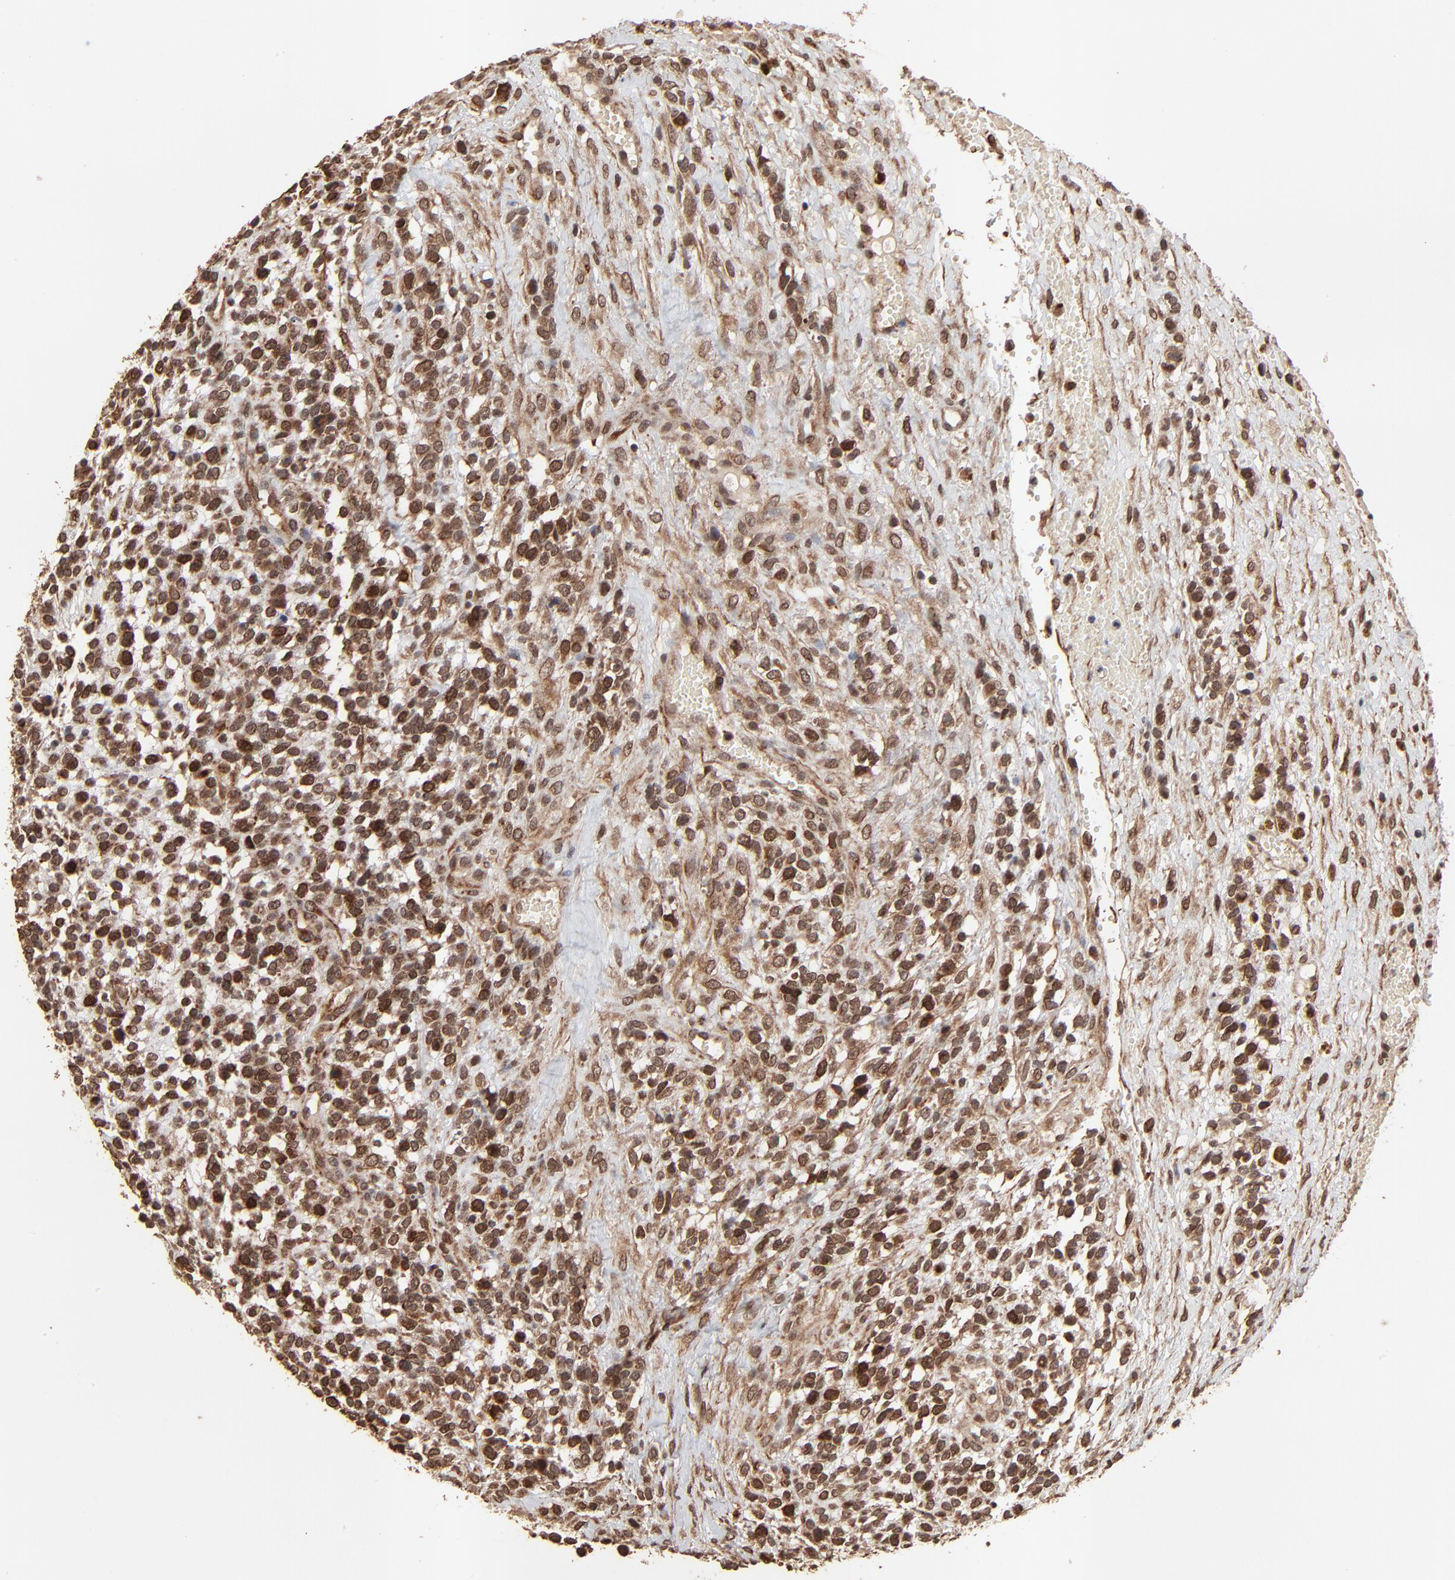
{"staining": {"intensity": "strong", "quantity": ">75%", "location": "nuclear"}, "tissue": "glioma", "cell_type": "Tumor cells", "image_type": "cancer", "snomed": [{"axis": "morphology", "description": "Glioma, malignant, High grade"}, {"axis": "topography", "description": "Brain"}], "caption": "Malignant high-grade glioma stained with immunohistochemistry displays strong nuclear expression in about >75% of tumor cells. (DAB (3,3'-diaminobenzidine) IHC, brown staining for protein, blue staining for nuclei).", "gene": "FAM227A", "patient": {"sex": "male", "age": 66}}